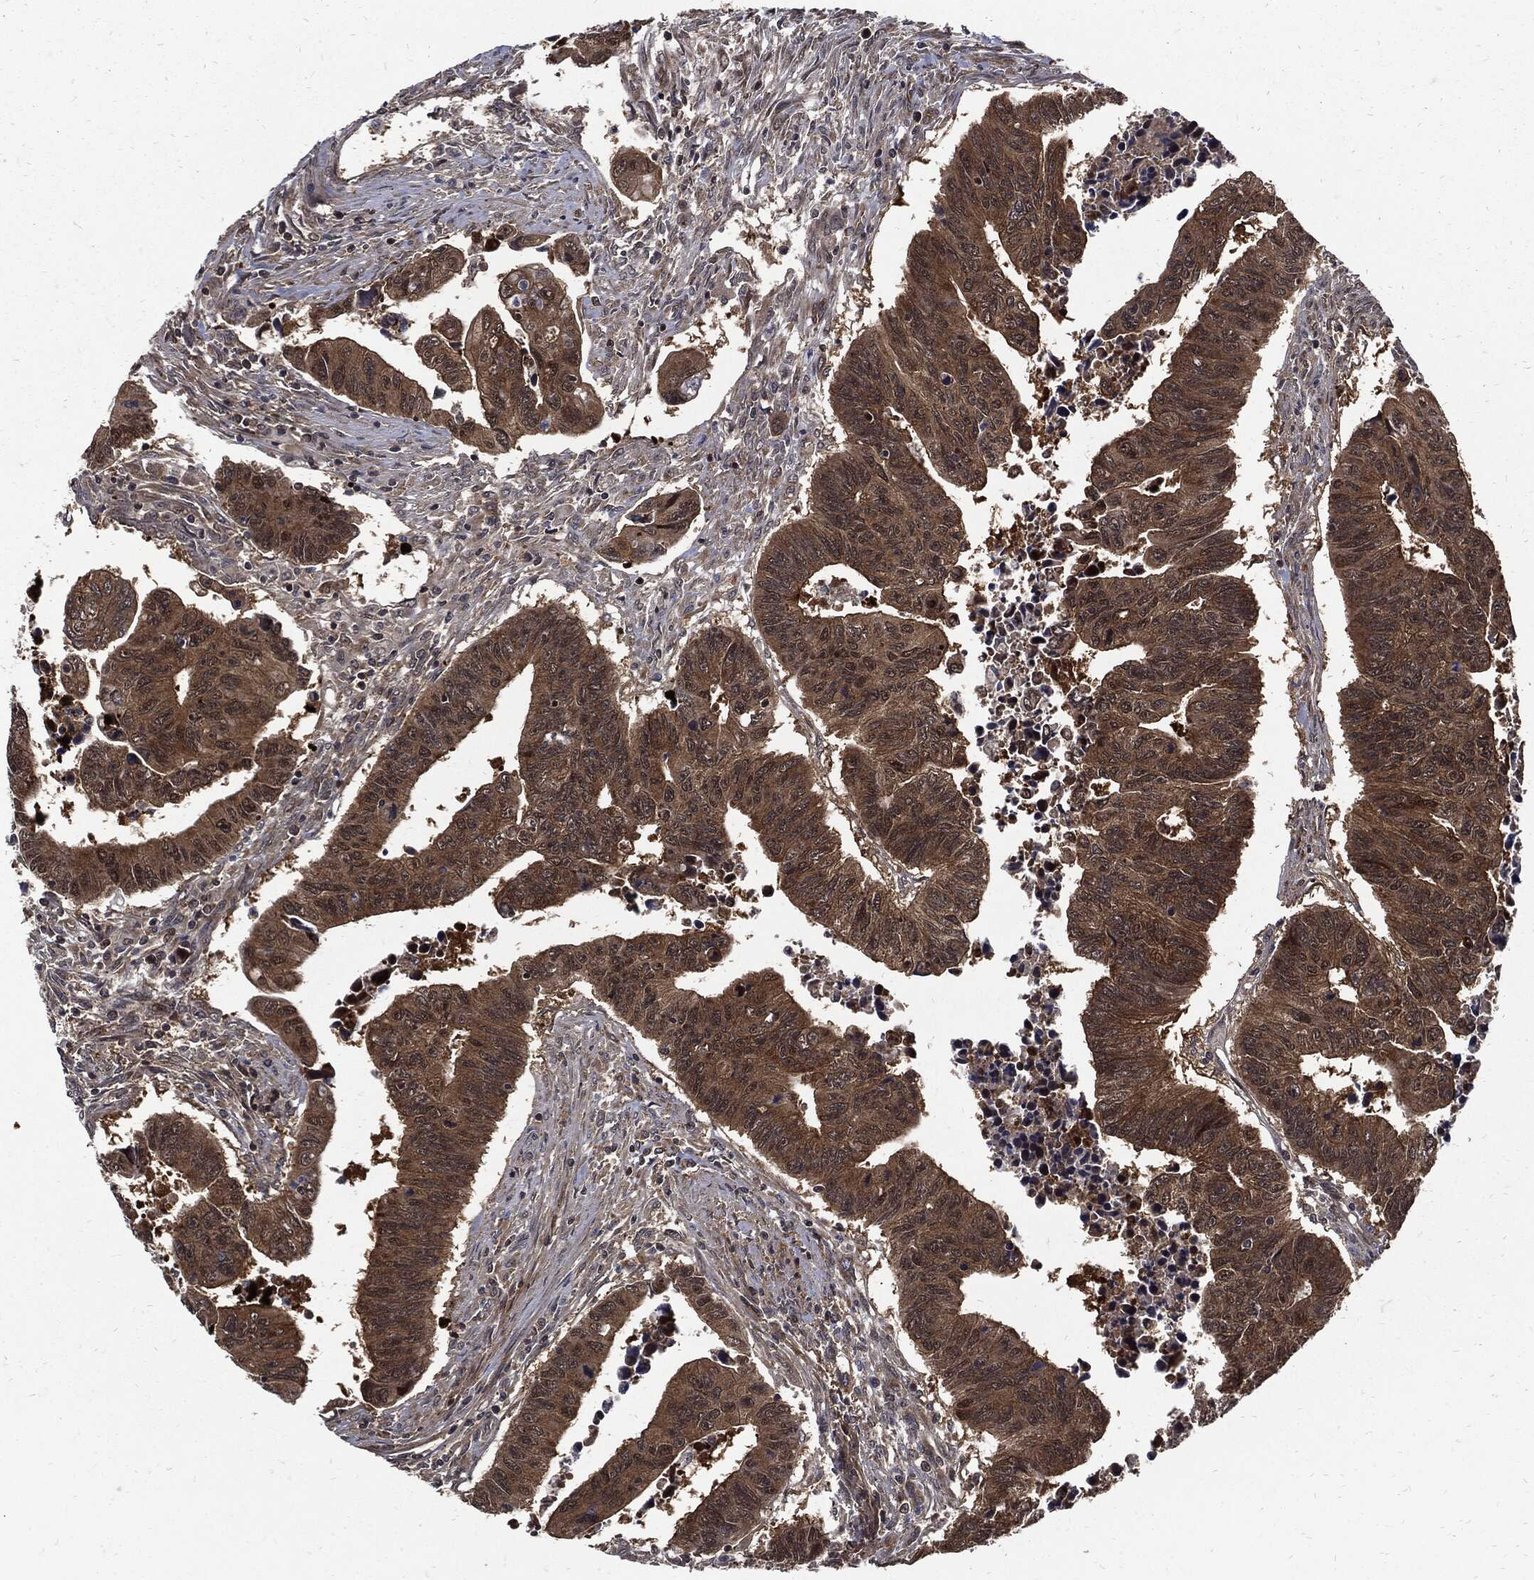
{"staining": {"intensity": "moderate", "quantity": ">75%", "location": "cytoplasmic/membranous"}, "tissue": "colorectal cancer", "cell_type": "Tumor cells", "image_type": "cancer", "snomed": [{"axis": "morphology", "description": "Adenocarcinoma, NOS"}, {"axis": "topography", "description": "Rectum"}], "caption": "This image exhibits immunohistochemistry (IHC) staining of human colorectal cancer, with medium moderate cytoplasmic/membranous positivity in approximately >75% of tumor cells.", "gene": "CLU", "patient": {"sex": "female", "age": 85}}